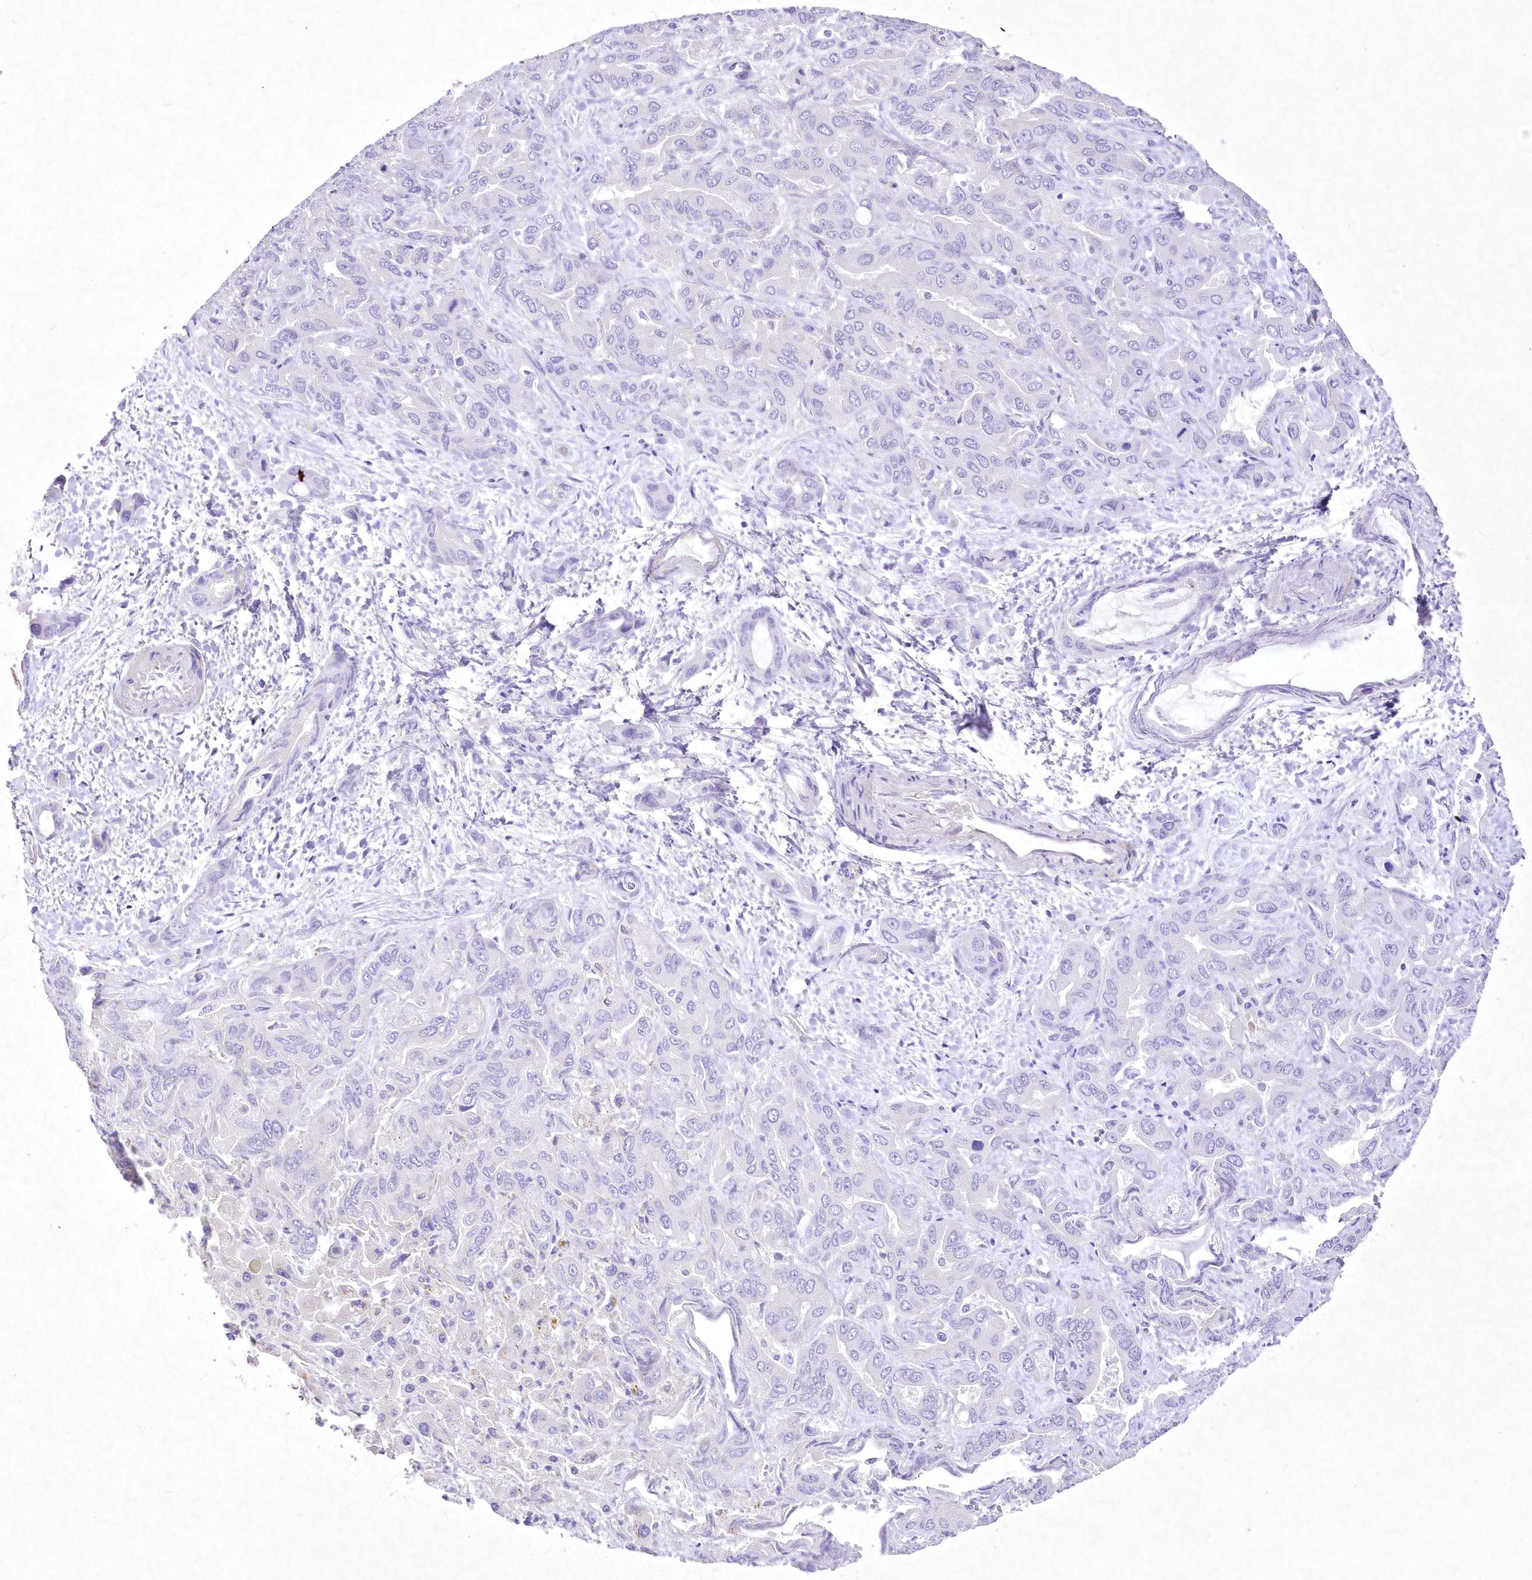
{"staining": {"intensity": "negative", "quantity": "none", "location": "none"}, "tissue": "liver cancer", "cell_type": "Tumor cells", "image_type": "cancer", "snomed": [{"axis": "morphology", "description": "Cholangiocarcinoma"}, {"axis": "topography", "description": "Liver"}], "caption": "Tumor cells show no significant protein expression in liver cholangiocarcinoma.", "gene": "ITSN2", "patient": {"sex": "female", "age": 52}}